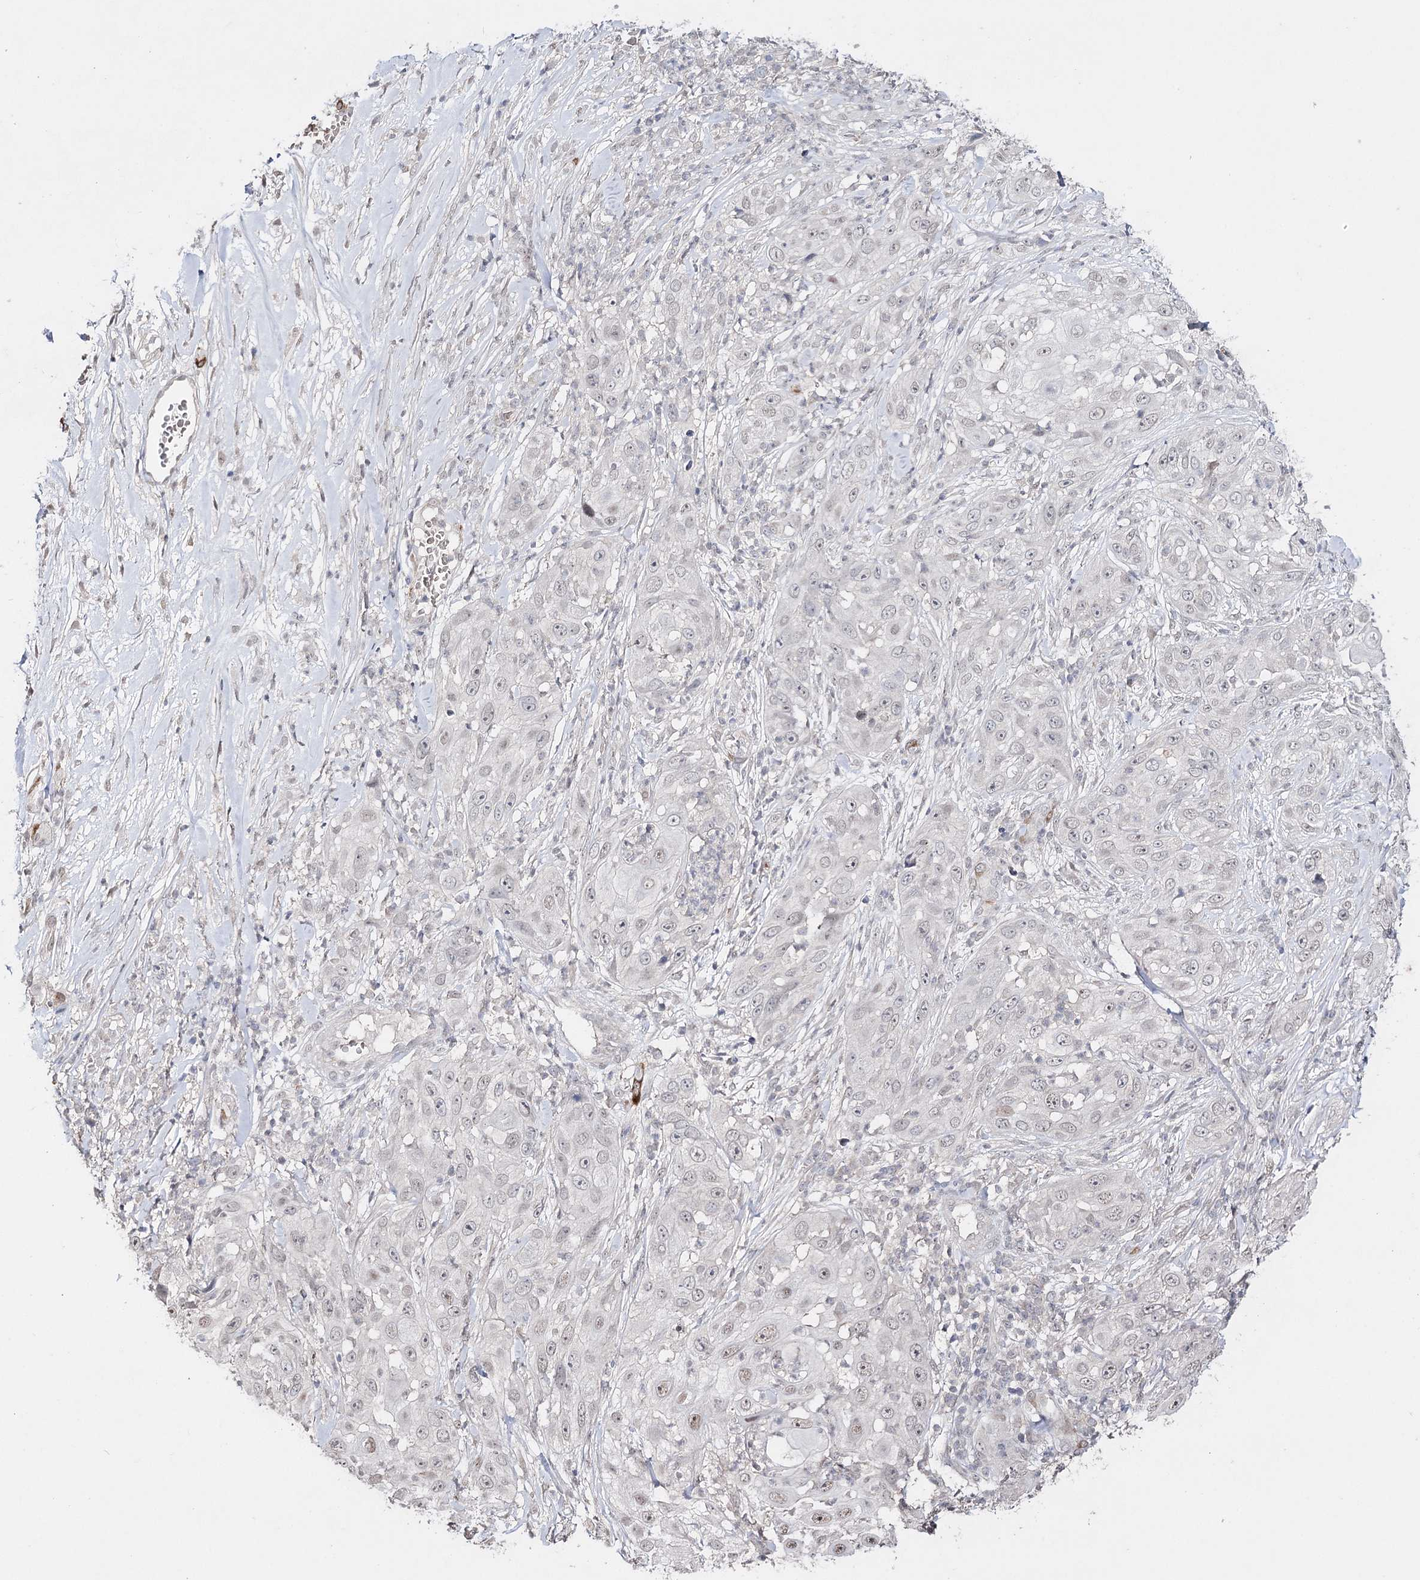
{"staining": {"intensity": "negative", "quantity": "none", "location": "none"}, "tissue": "skin cancer", "cell_type": "Tumor cells", "image_type": "cancer", "snomed": [{"axis": "morphology", "description": "Squamous cell carcinoma, NOS"}, {"axis": "topography", "description": "Skin"}], "caption": "DAB immunohistochemical staining of skin squamous cell carcinoma displays no significant positivity in tumor cells.", "gene": "HSD11B2", "patient": {"sex": "female", "age": 44}}